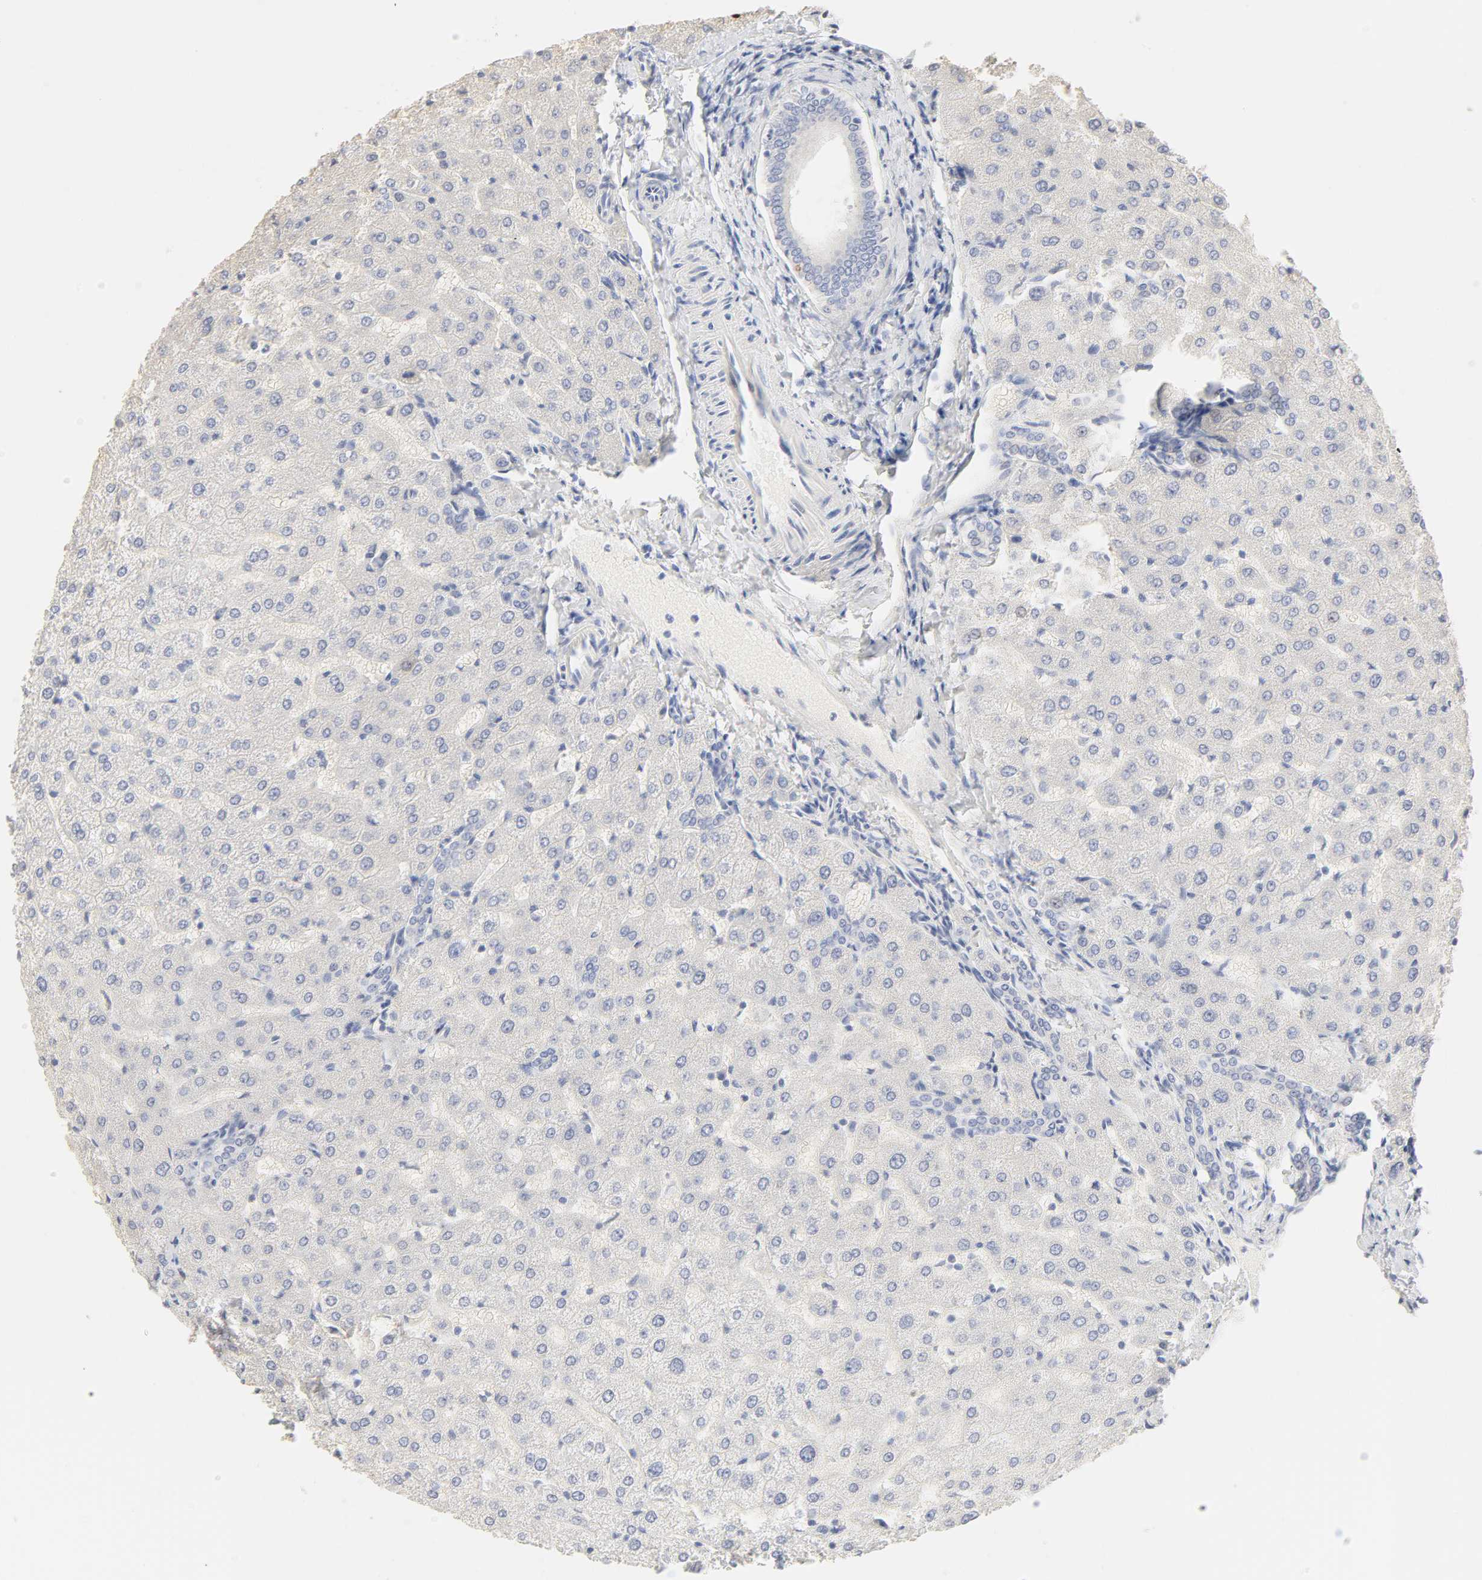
{"staining": {"intensity": "negative", "quantity": "none", "location": "none"}, "tissue": "liver", "cell_type": "Cholangiocytes", "image_type": "normal", "snomed": [{"axis": "morphology", "description": "Normal tissue, NOS"}, {"axis": "morphology", "description": "Fibrosis, NOS"}, {"axis": "topography", "description": "Liver"}], "caption": "A high-resolution micrograph shows immunohistochemistry staining of normal liver, which displays no significant staining in cholangiocytes. (DAB immunohistochemistry, high magnification).", "gene": "FCGBP", "patient": {"sex": "female", "age": 29}}